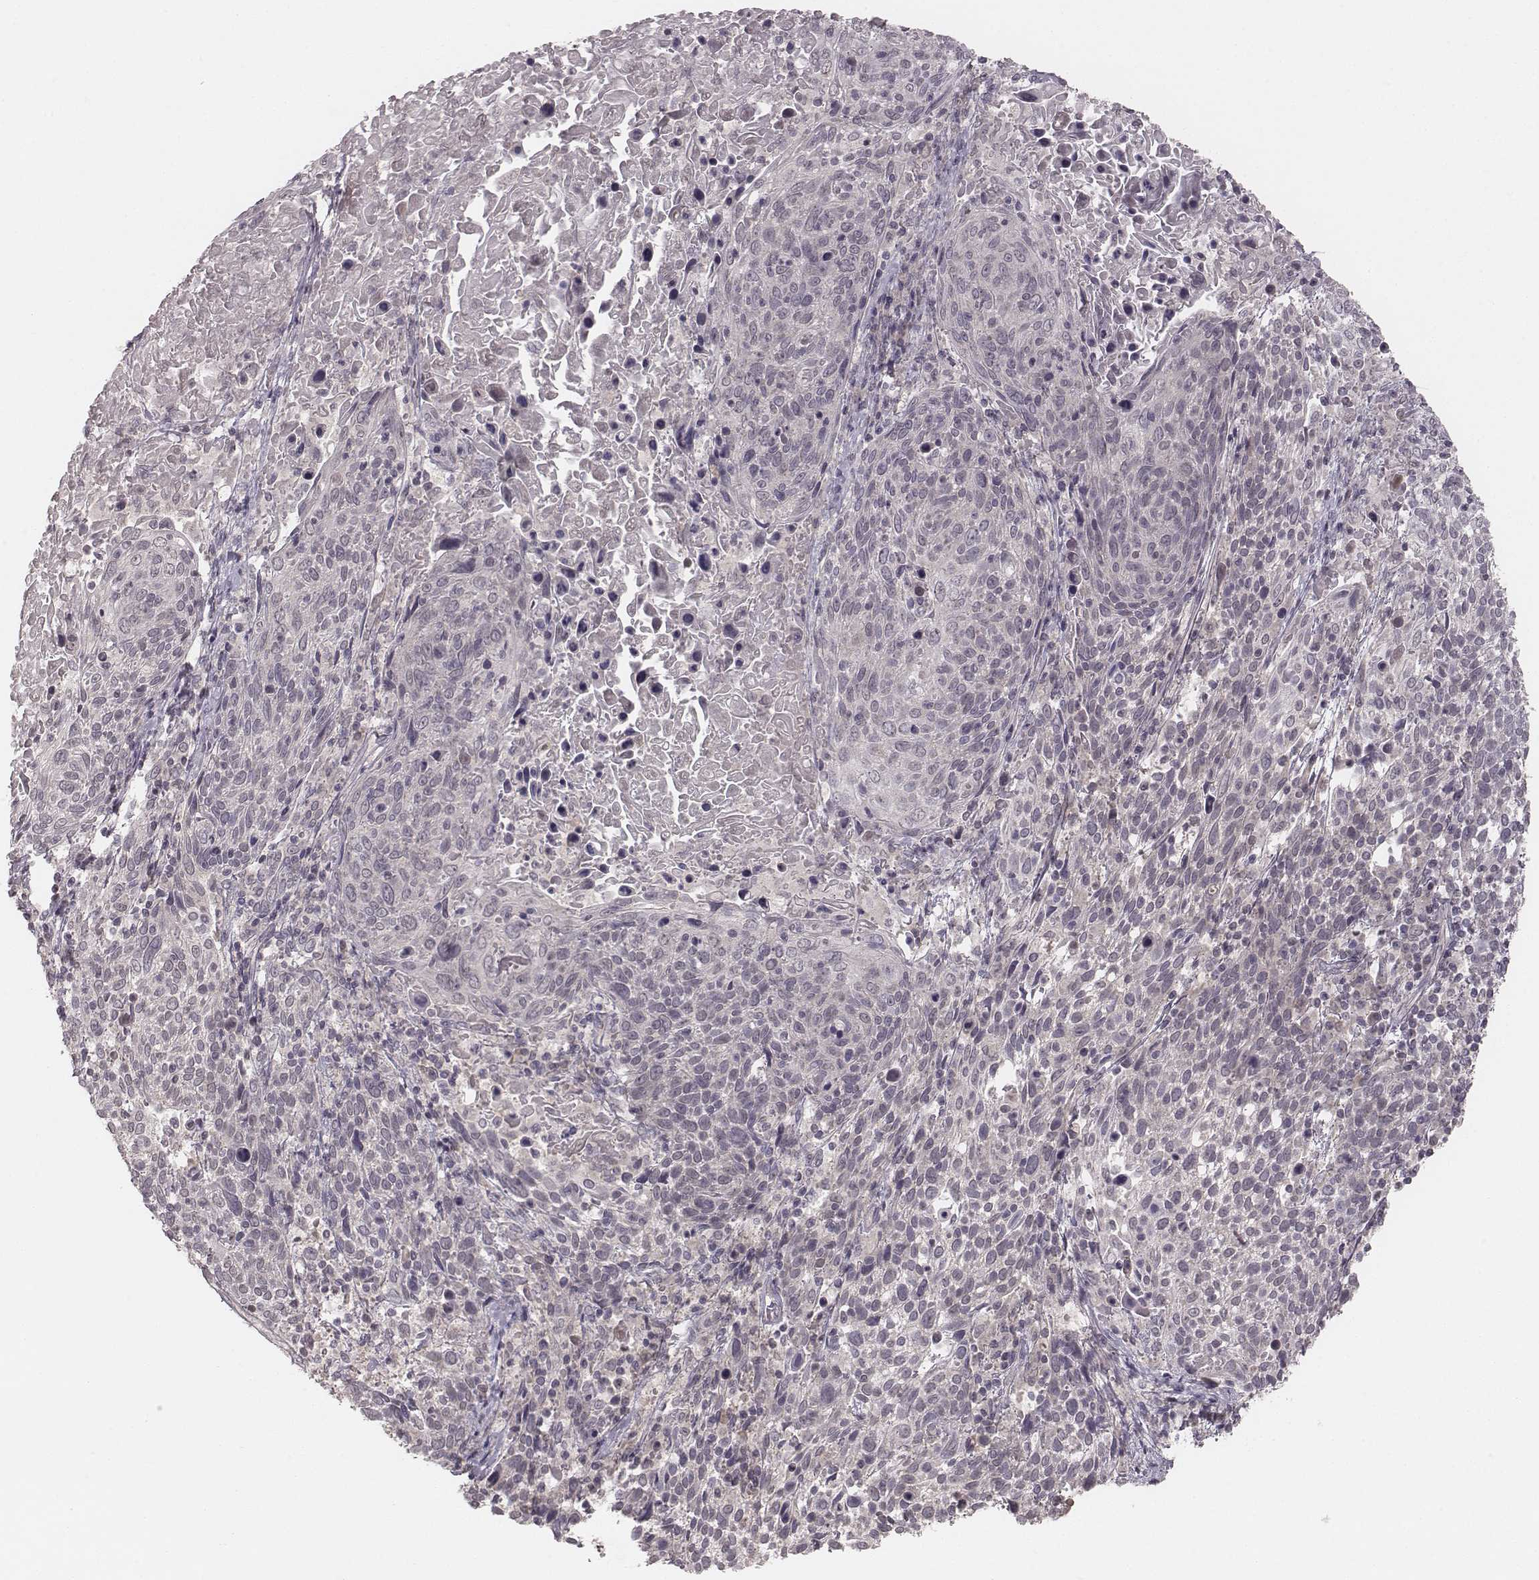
{"staining": {"intensity": "negative", "quantity": "none", "location": "none"}, "tissue": "cervical cancer", "cell_type": "Tumor cells", "image_type": "cancer", "snomed": [{"axis": "morphology", "description": "Squamous cell carcinoma, NOS"}, {"axis": "topography", "description": "Cervix"}], "caption": "Immunohistochemical staining of squamous cell carcinoma (cervical) displays no significant staining in tumor cells. The staining is performed using DAB brown chromogen with nuclei counter-stained in using hematoxylin.", "gene": "LY6K", "patient": {"sex": "female", "age": 61}}